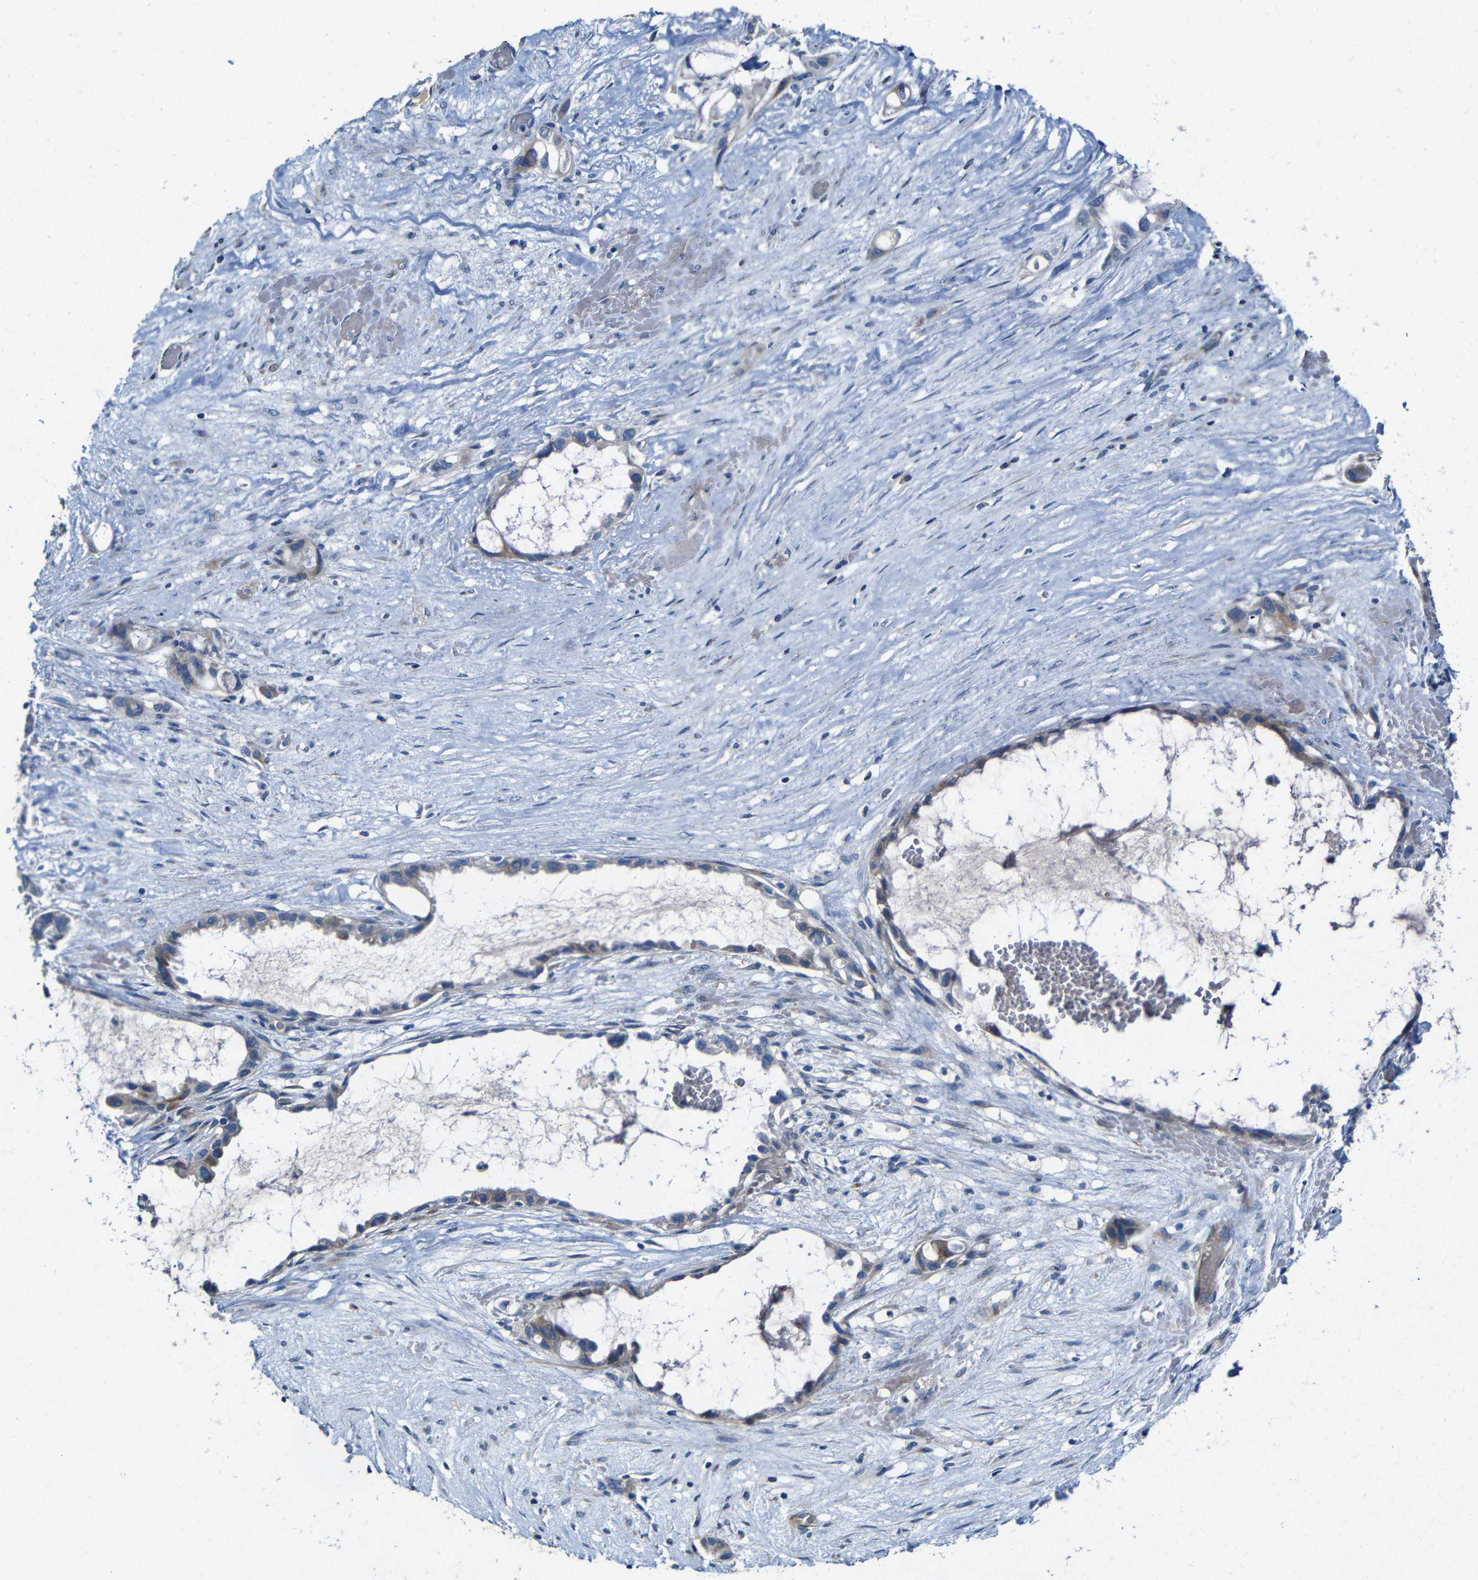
{"staining": {"intensity": "weak", "quantity": "25%-75%", "location": "cytoplasmic/membranous"}, "tissue": "liver cancer", "cell_type": "Tumor cells", "image_type": "cancer", "snomed": [{"axis": "morphology", "description": "Cholangiocarcinoma"}, {"axis": "topography", "description": "Liver"}], "caption": "Human liver cancer stained with a protein marker reveals weak staining in tumor cells.", "gene": "ACKR2", "patient": {"sex": "female", "age": 65}}